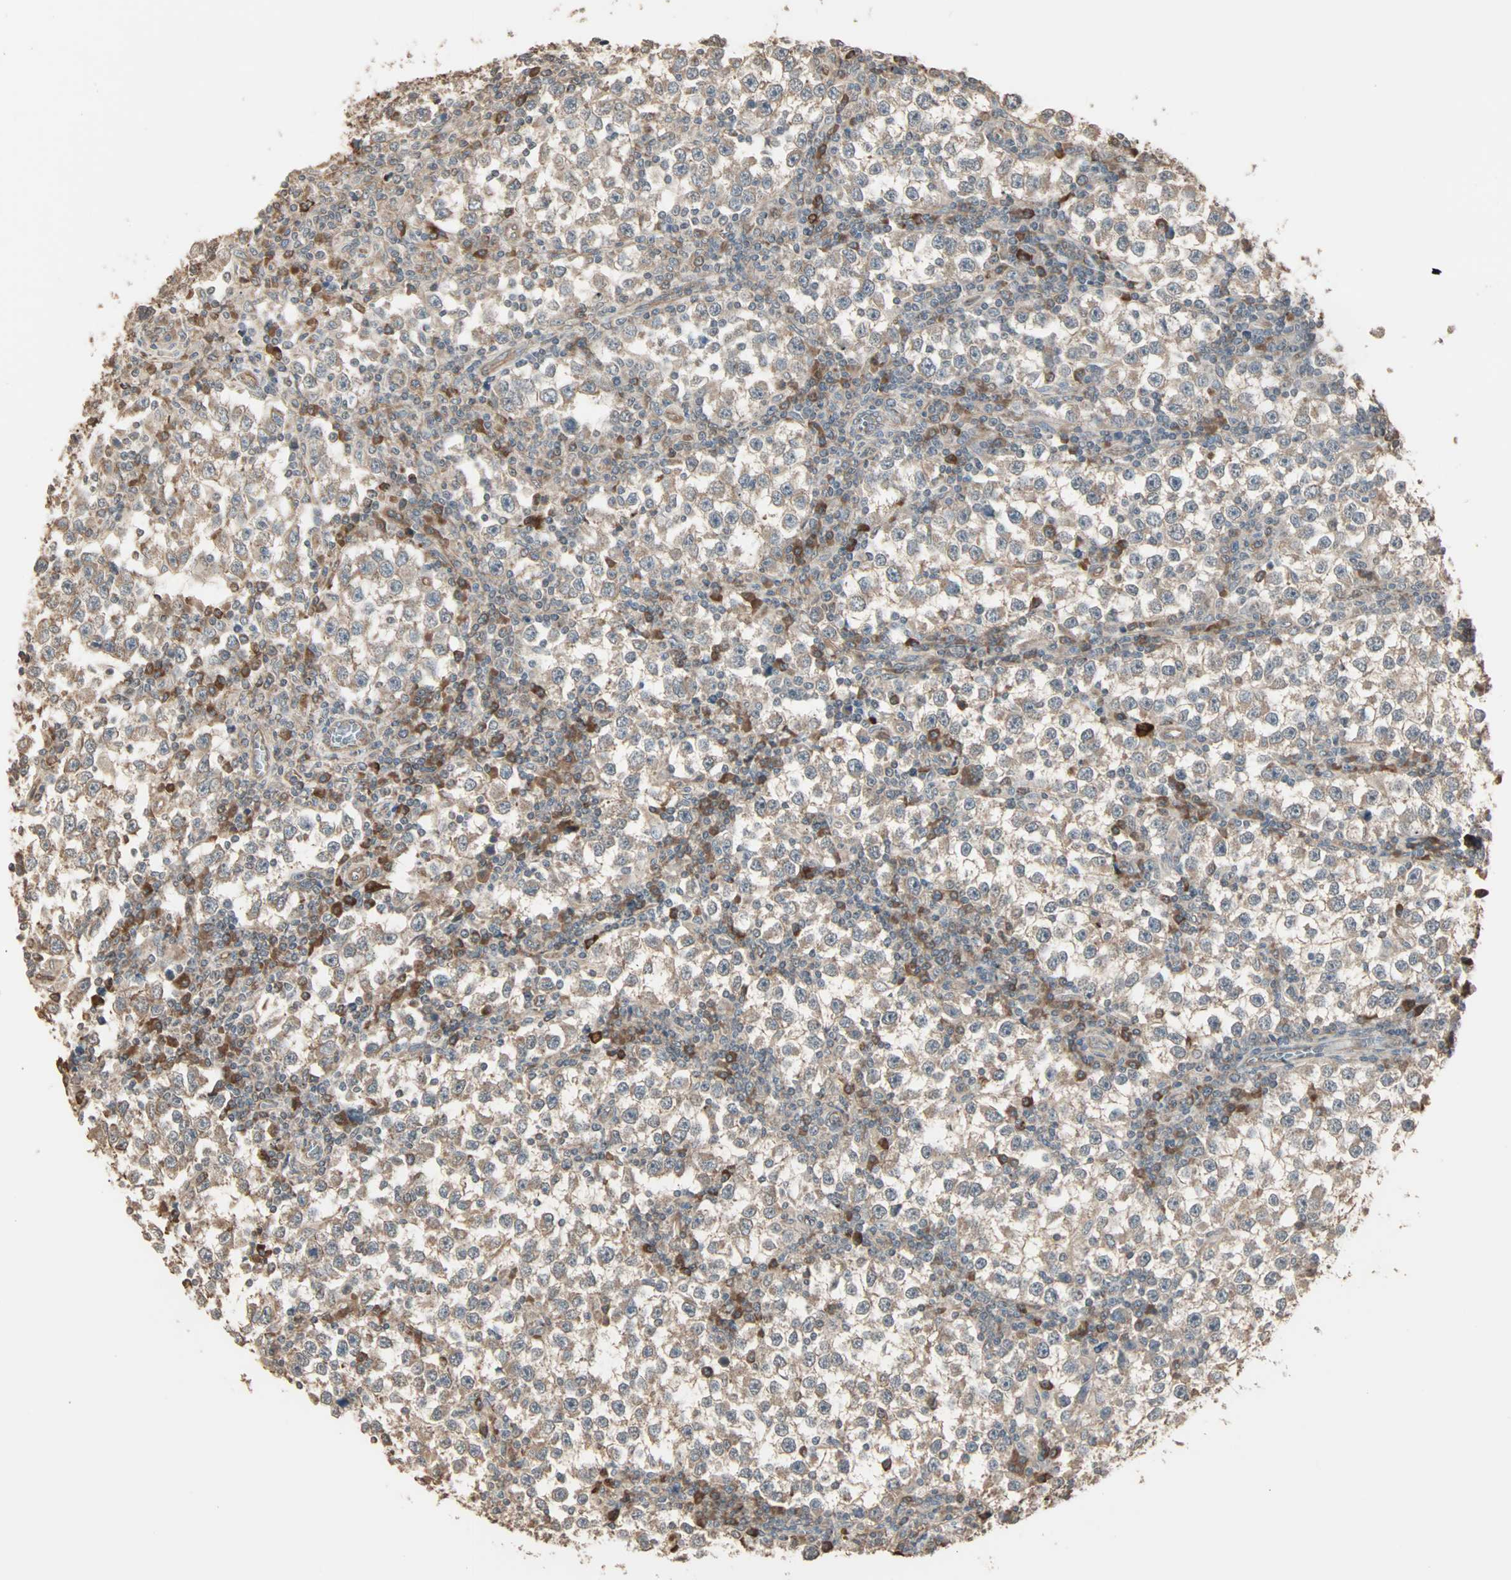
{"staining": {"intensity": "weak", "quantity": ">75%", "location": "cytoplasmic/membranous"}, "tissue": "testis cancer", "cell_type": "Tumor cells", "image_type": "cancer", "snomed": [{"axis": "morphology", "description": "Seminoma, NOS"}, {"axis": "topography", "description": "Testis"}], "caption": "Immunohistochemistry (IHC) (DAB (3,3'-diaminobenzidine)) staining of human testis cancer exhibits weak cytoplasmic/membranous protein staining in approximately >75% of tumor cells.", "gene": "GALNT3", "patient": {"sex": "male", "age": 65}}